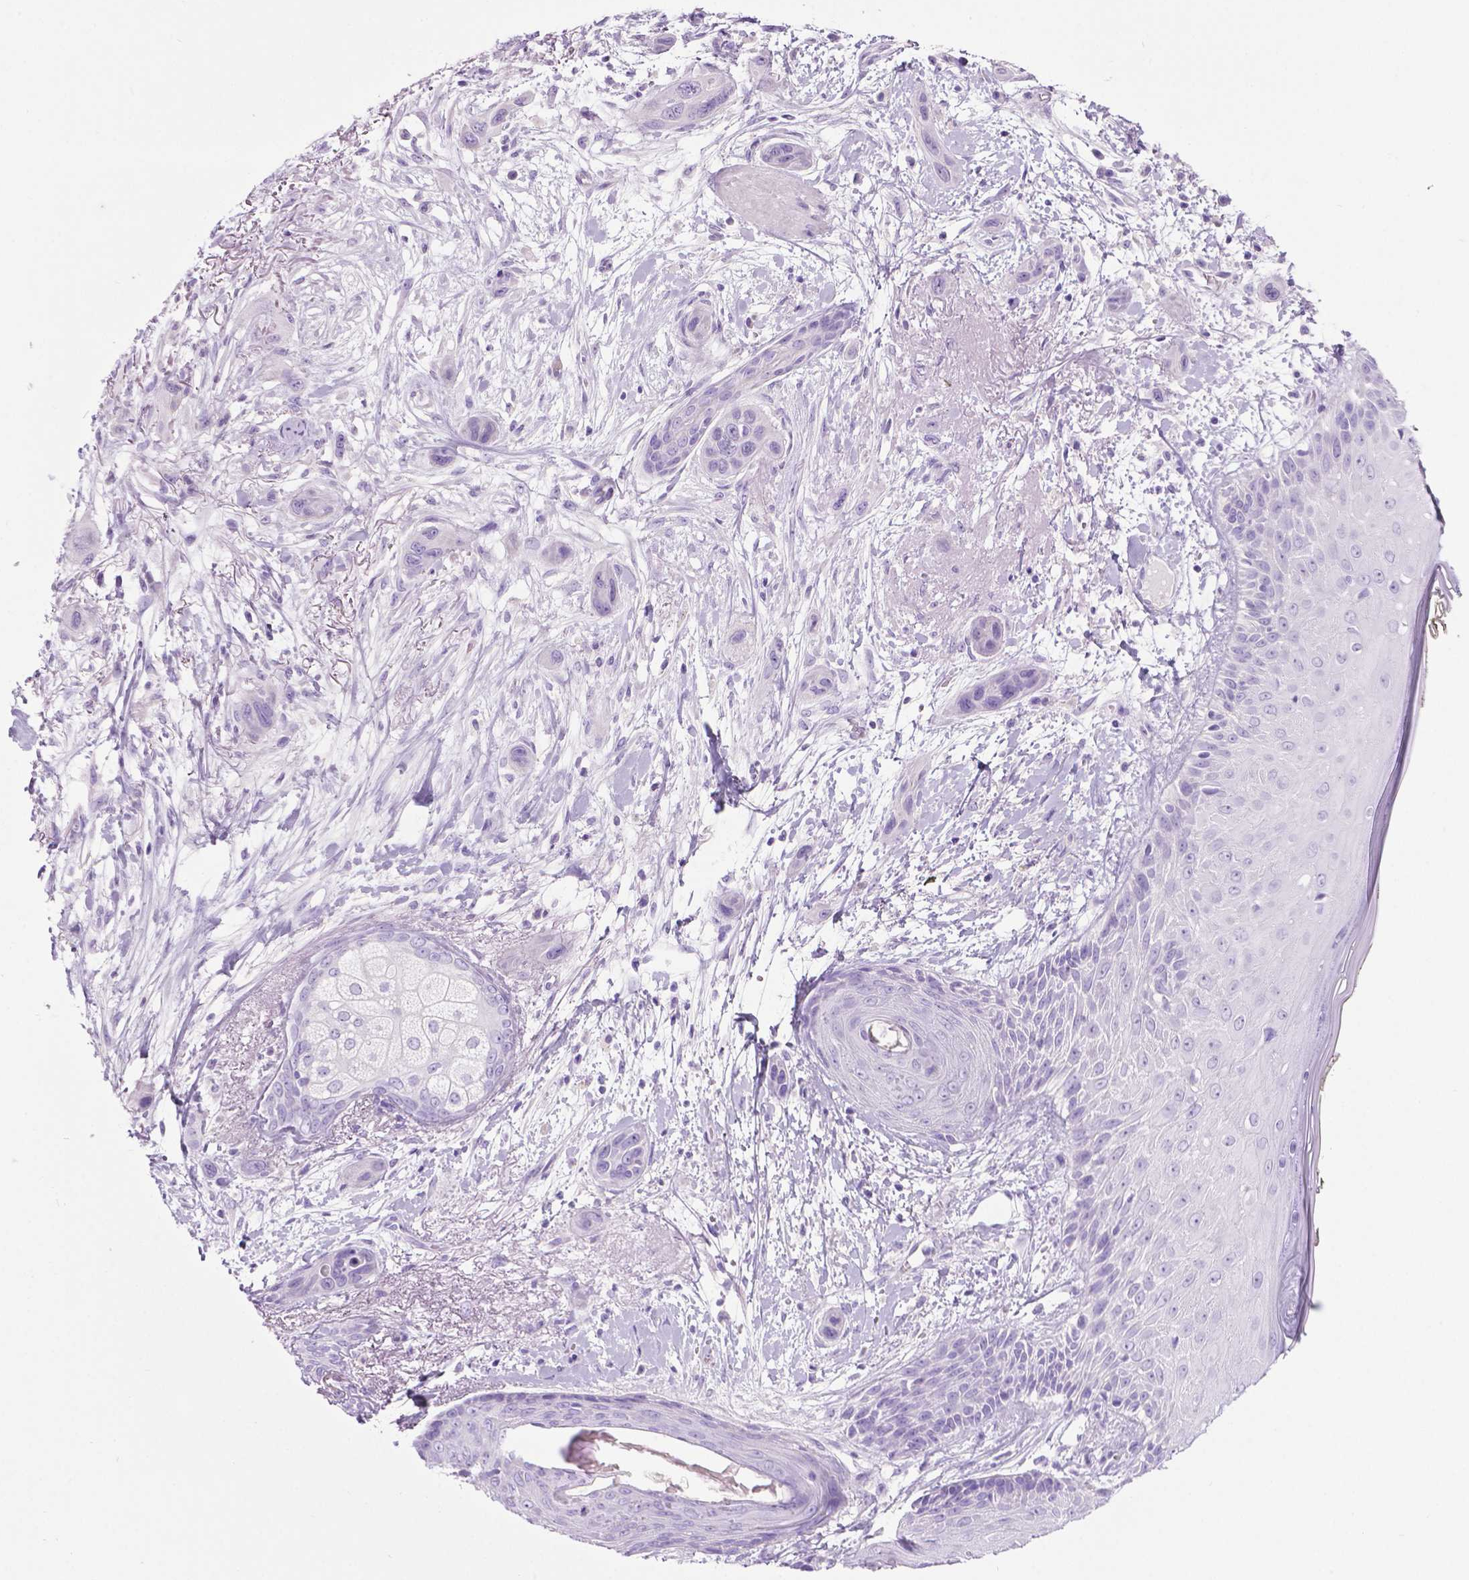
{"staining": {"intensity": "negative", "quantity": "none", "location": "none"}, "tissue": "skin cancer", "cell_type": "Tumor cells", "image_type": "cancer", "snomed": [{"axis": "morphology", "description": "Squamous cell carcinoma, NOS"}, {"axis": "topography", "description": "Skin"}], "caption": "Protein analysis of skin cancer exhibits no significant staining in tumor cells.", "gene": "LELP1", "patient": {"sex": "male", "age": 79}}